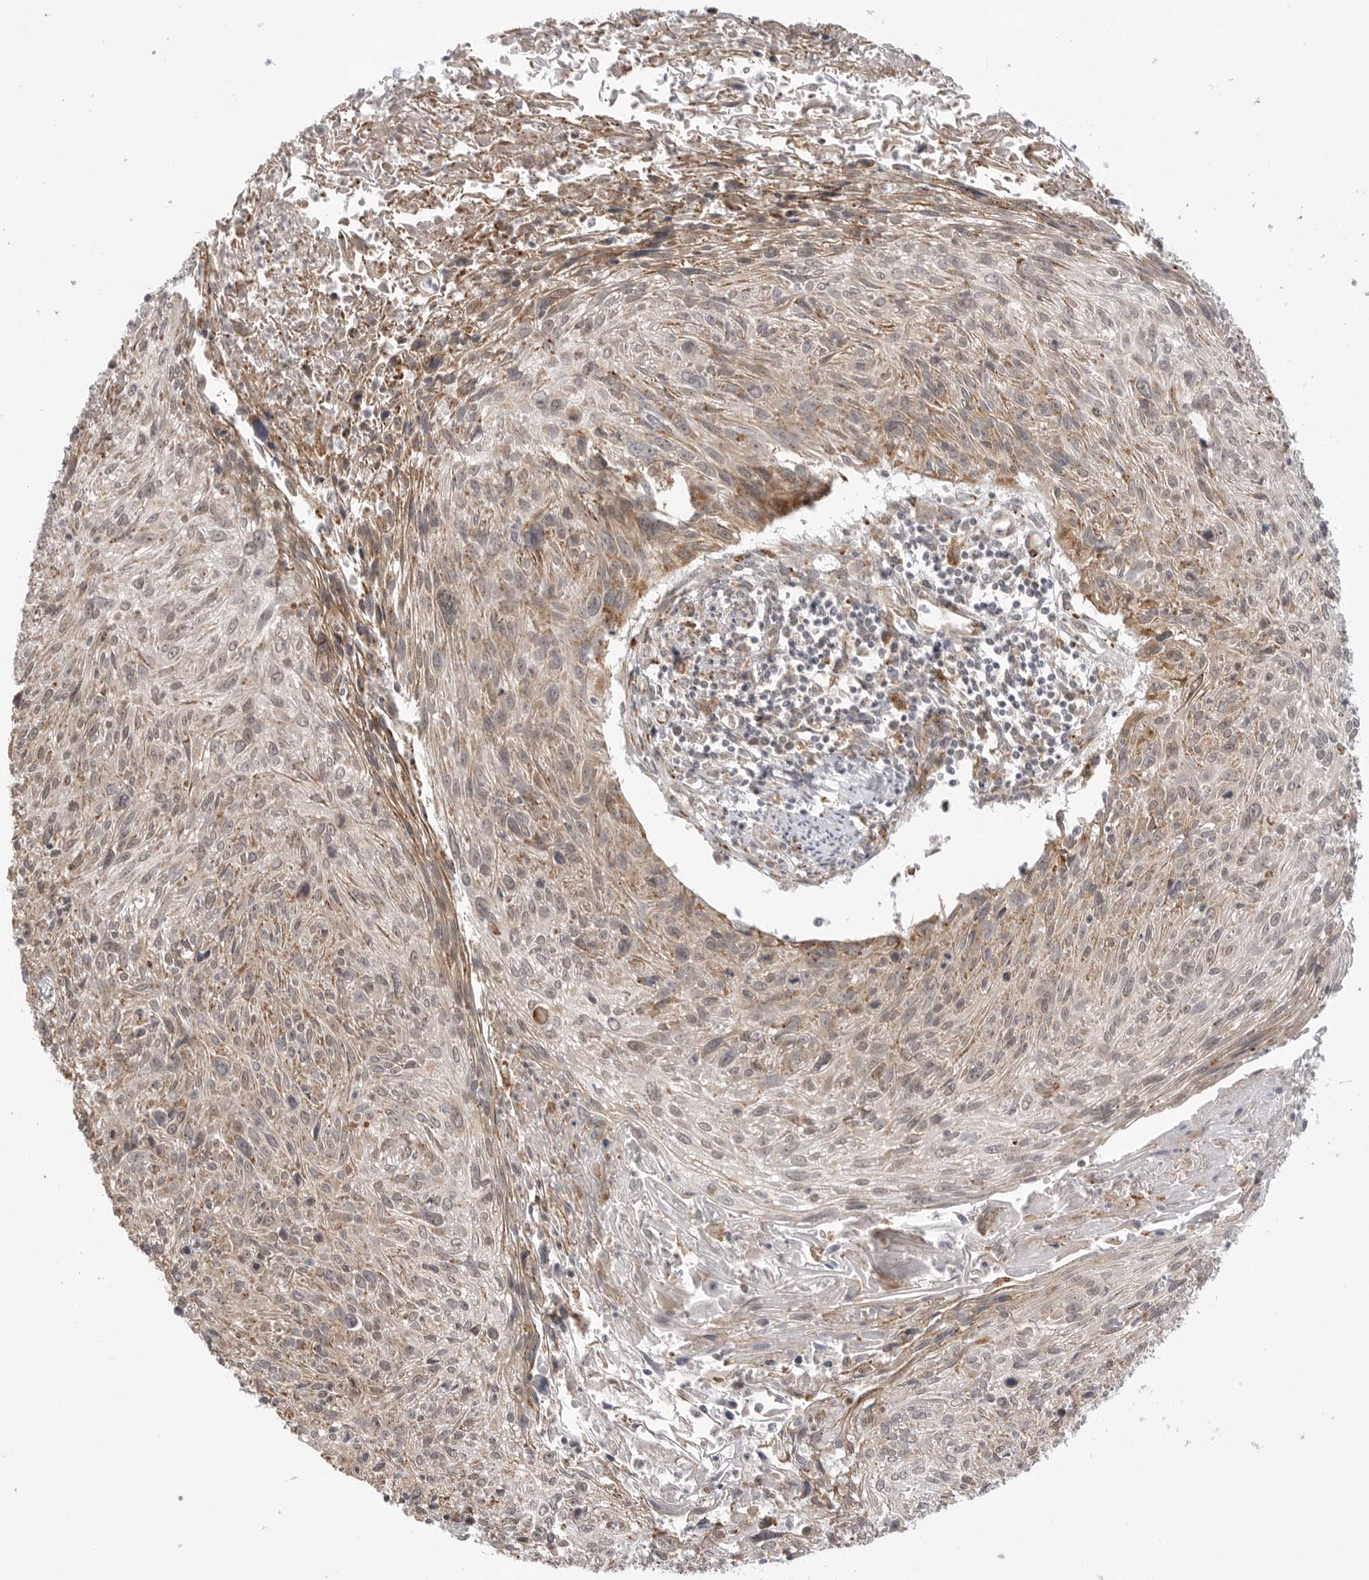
{"staining": {"intensity": "weak", "quantity": "25%-75%", "location": "cytoplasmic/membranous"}, "tissue": "cervical cancer", "cell_type": "Tumor cells", "image_type": "cancer", "snomed": [{"axis": "morphology", "description": "Squamous cell carcinoma, NOS"}, {"axis": "topography", "description": "Cervix"}], "caption": "The histopathology image demonstrates staining of cervical squamous cell carcinoma, revealing weak cytoplasmic/membranous protein staining (brown color) within tumor cells.", "gene": "KALRN", "patient": {"sex": "female", "age": 51}}